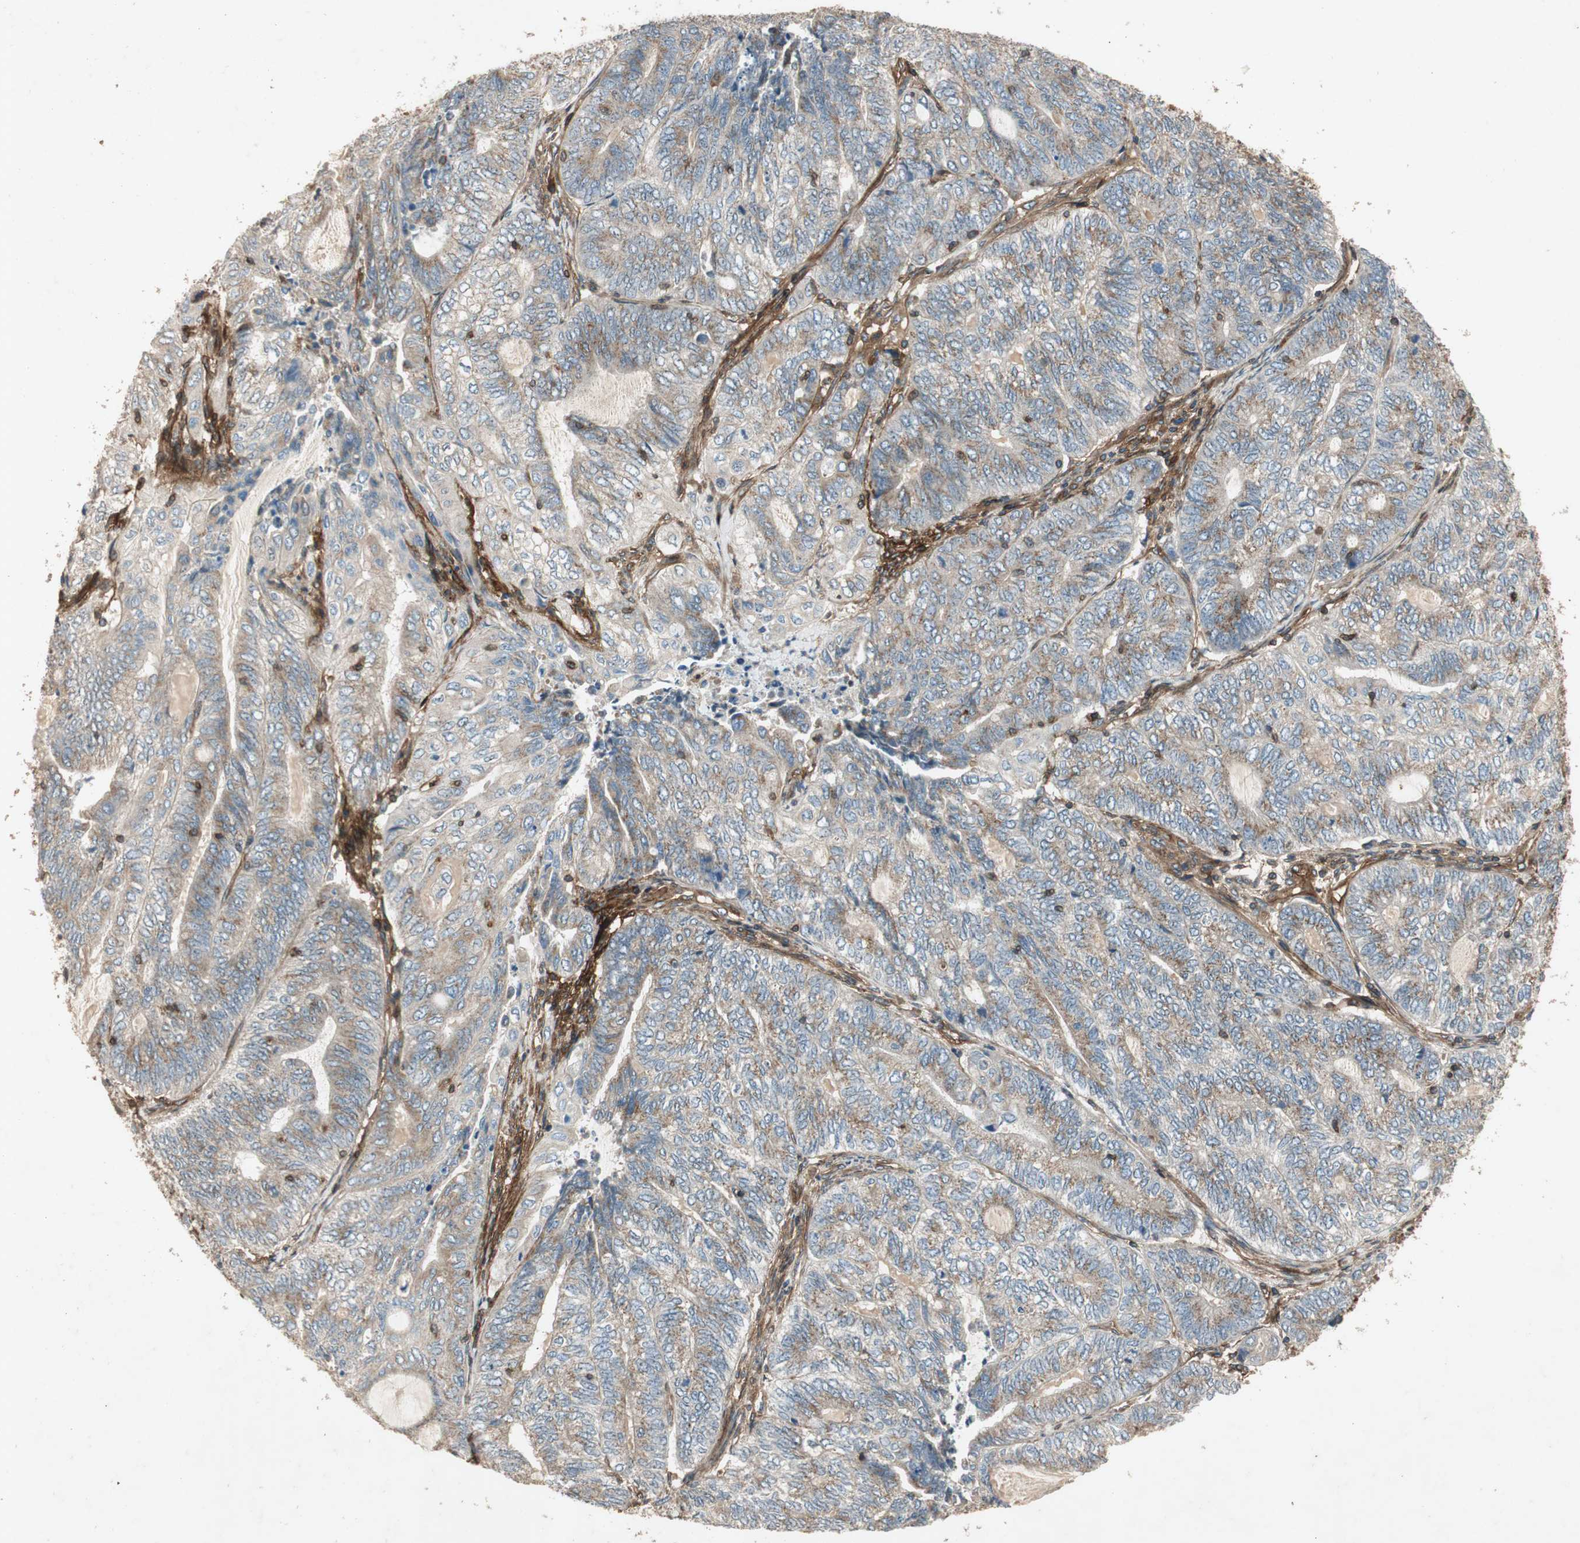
{"staining": {"intensity": "weak", "quantity": "25%-75%", "location": "cytoplasmic/membranous"}, "tissue": "endometrial cancer", "cell_type": "Tumor cells", "image_type": "cancer", "snomed": [{"axis": "morphology", "description": "Adenocarcinoma, NOS"}, {"axis": "topography", "description": "Uterus"}, {"axis": "topography", "description": "Endometrium"}], "caption": "Immunohistochemistry (DAB) staining of human endometrial adenocarcinoma demonstrates weak cytoplasmic/membranous protein staining in about 25%-75% of tumor cells. The staining was performed using DAB to visualize the protein expression in brown, while the nuclei were stained in blue with hematoxylin (Magnification: 20x).", "gene": "BTN3A3", "patient": {"sex": "female", "age": 70}}